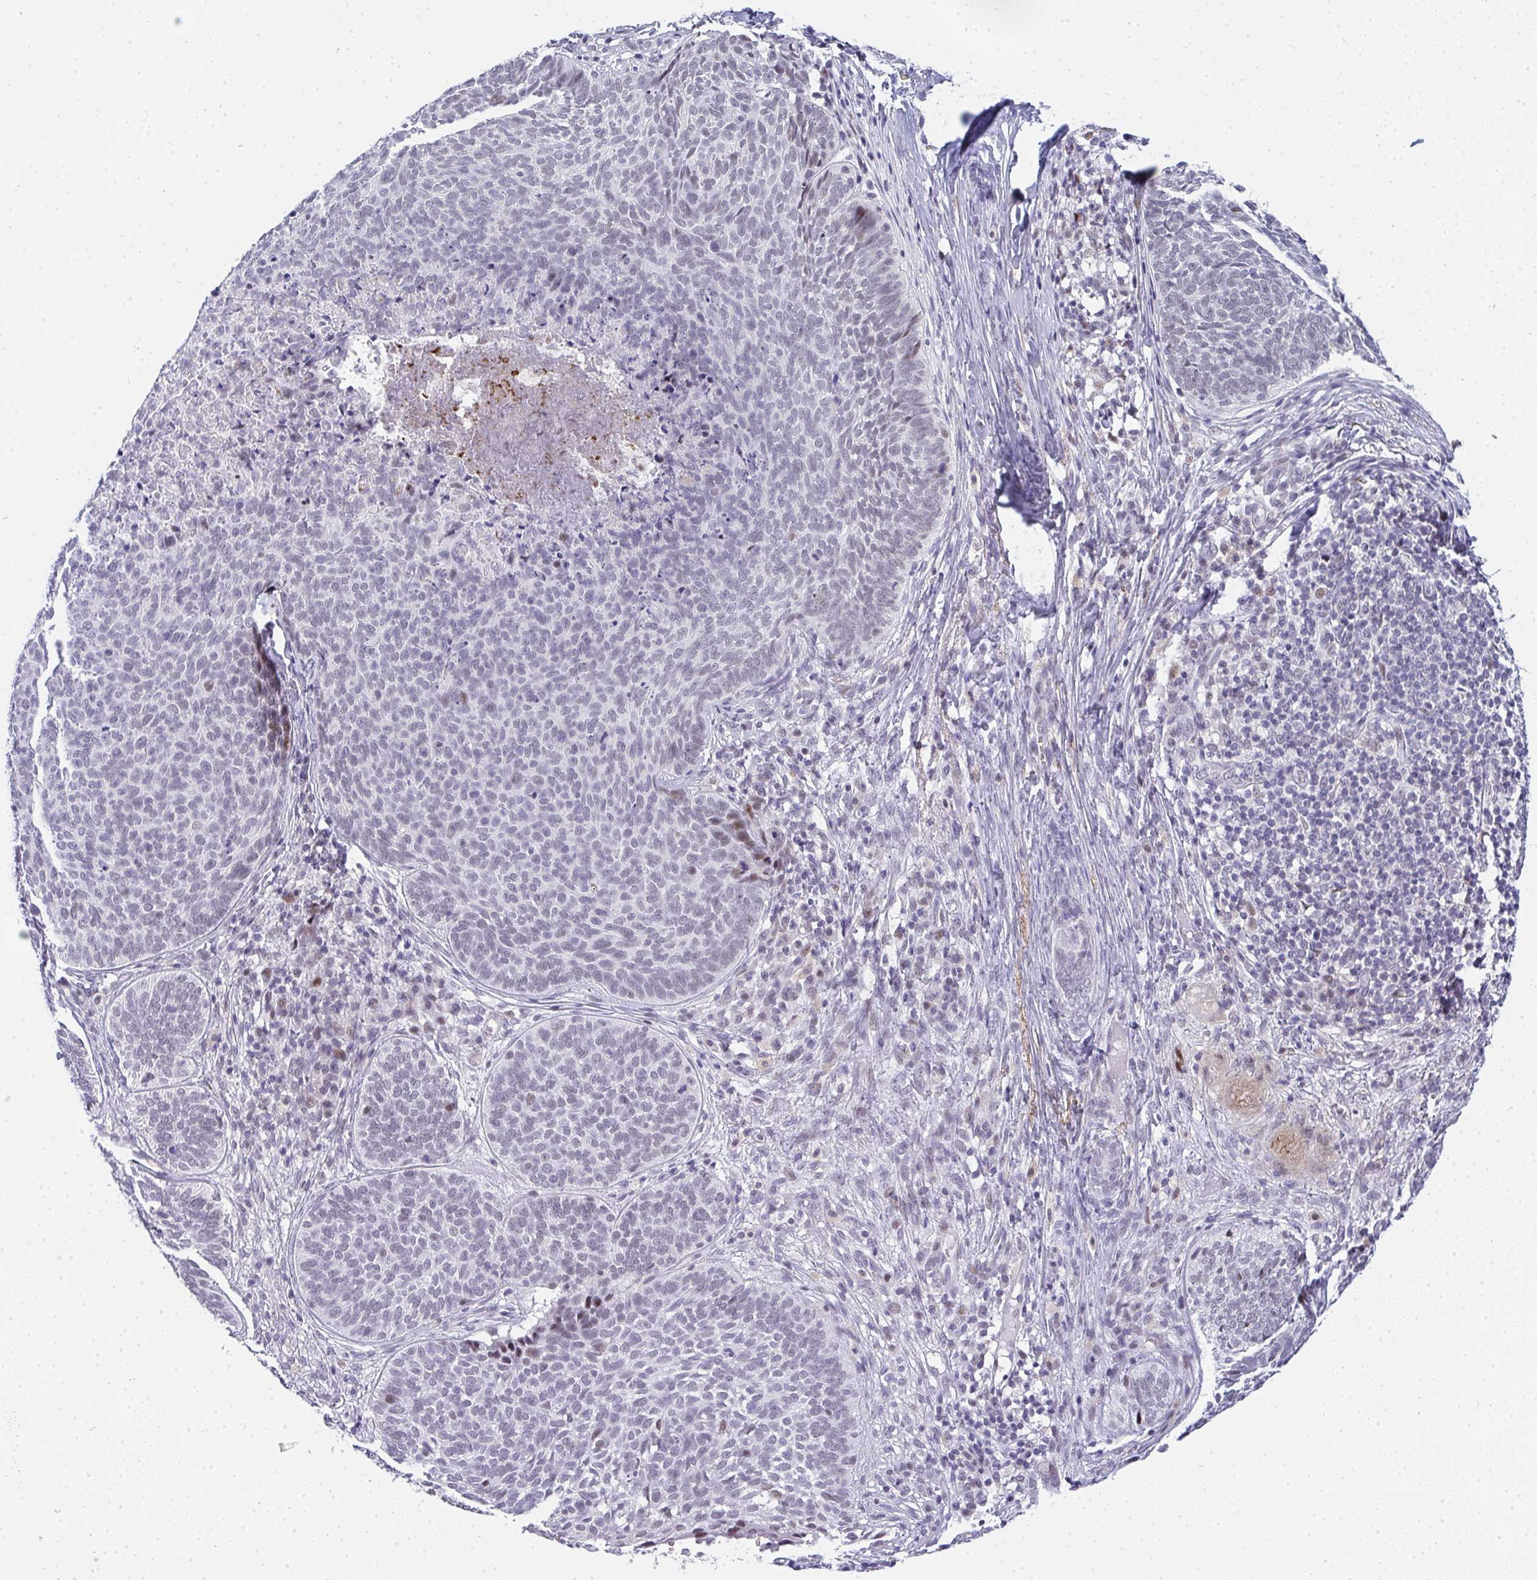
{"staining": {"intensity": "negative", "quantity": "none", "location": "none"}, "tissue": "skin cancer", "cell_type": "Tumor cells", "image_type": "cancer", "snomed": [{"axis": "morphology", "description": "Basal cell carcinoma"}, {"axis": "topography", "description": "Skin"}, {"axis": "topography", "description": "Skin of face"}], "caption": "Tumor cells show no significant staining in skin cancer (basal cell carcinoma).", "gene": "TNMD", "patient": {"sex": "male", "age": 56}}